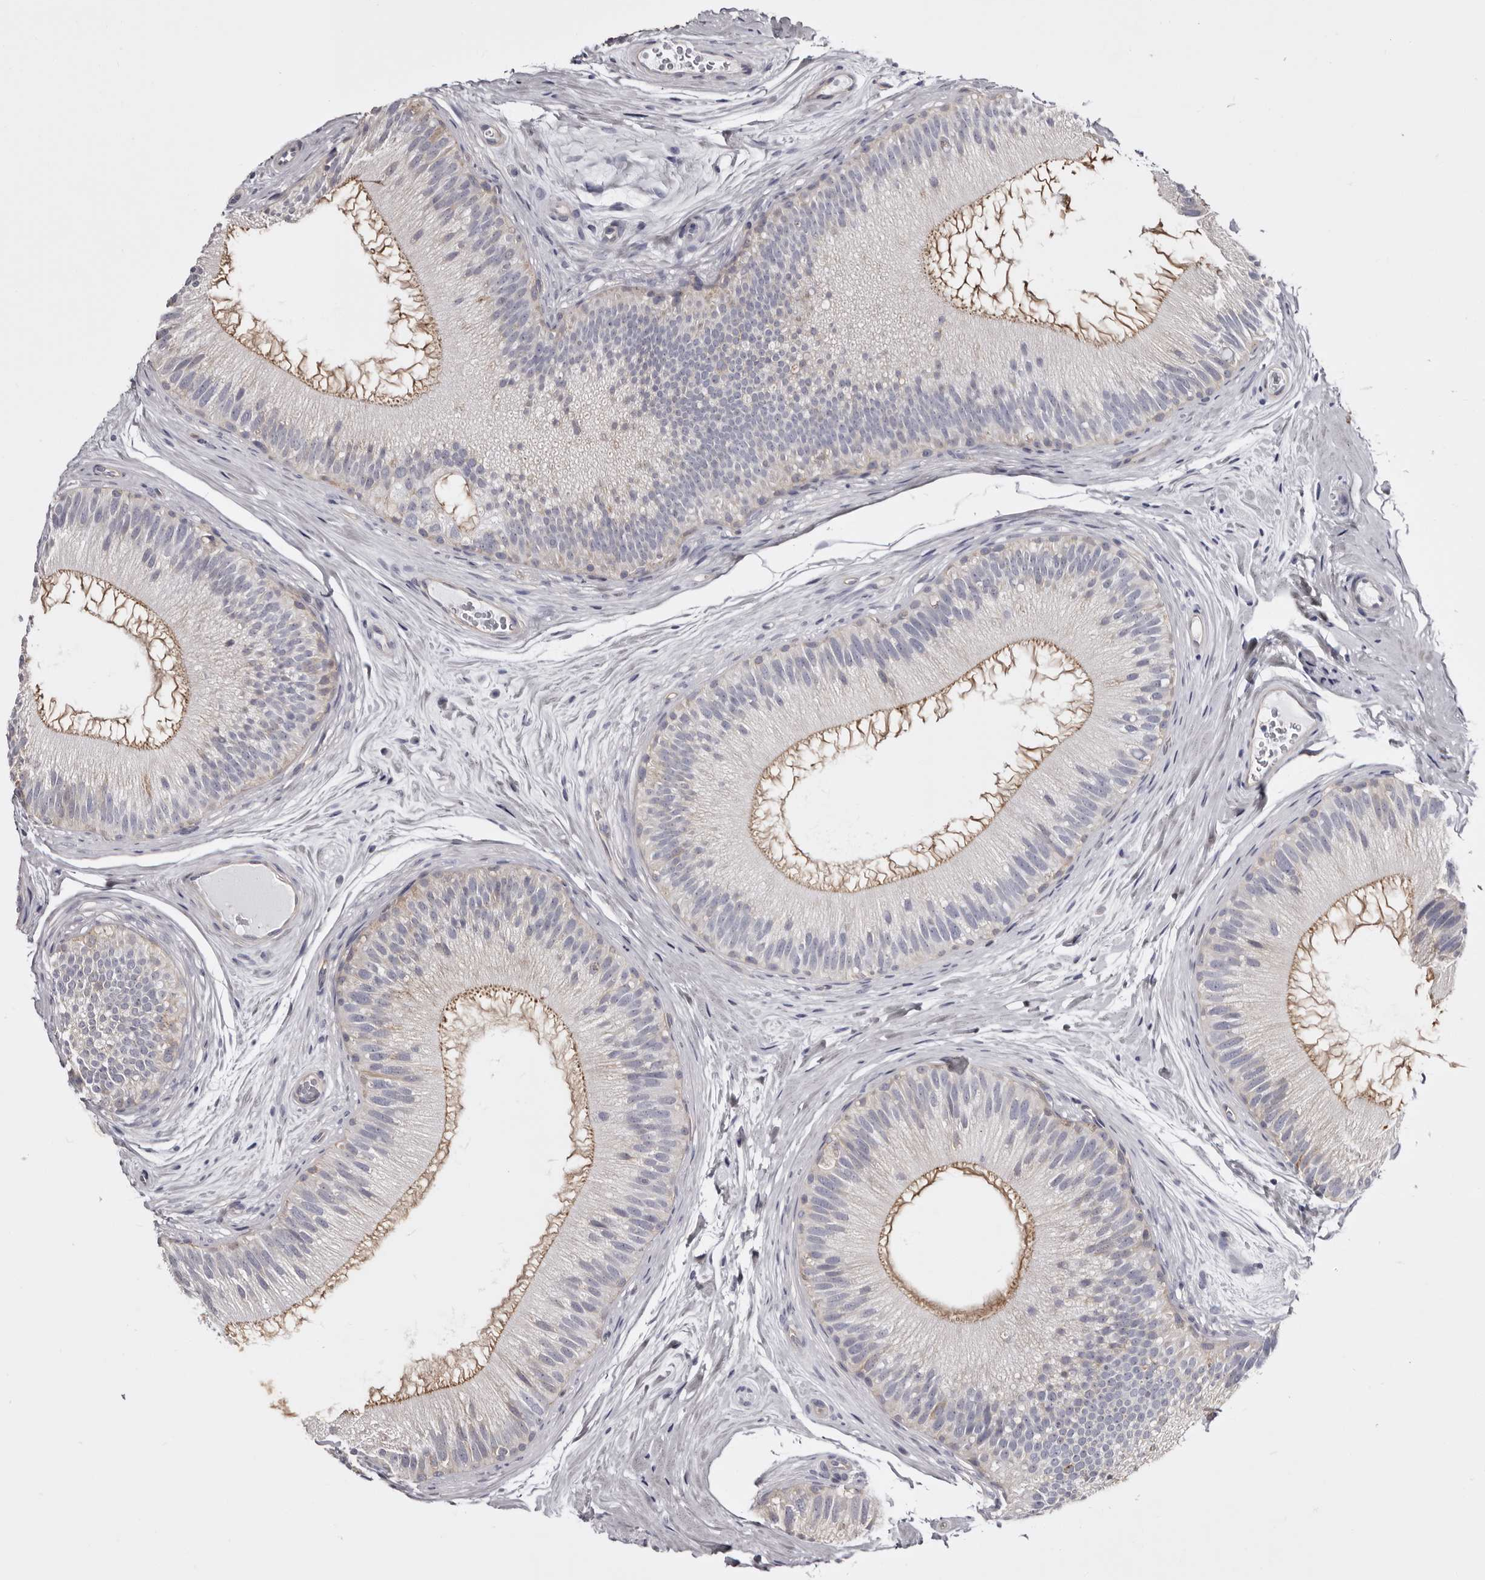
{"staining": {"intensity": "moderate", "quantity": "<25%", "location": "cytoplasmic/membranous"}, "tissue": "epididymis", "cell_type": "Glandular cells", "image_type": "normal", "snomed": [{"axis": "morphology", "description": "Normal tissue, NOS"}, {"axis": "topography", "description": "Epididymis"}], "caption": "Immunohistochemistry (DAB) staining of unremarkable human epididymis exhibits moderate cytoplasmic/membranous protein positivity in approximately <25% of glandular cells.", "gene": "LAD1", "patient": {"sex": "male", "age": 45}}